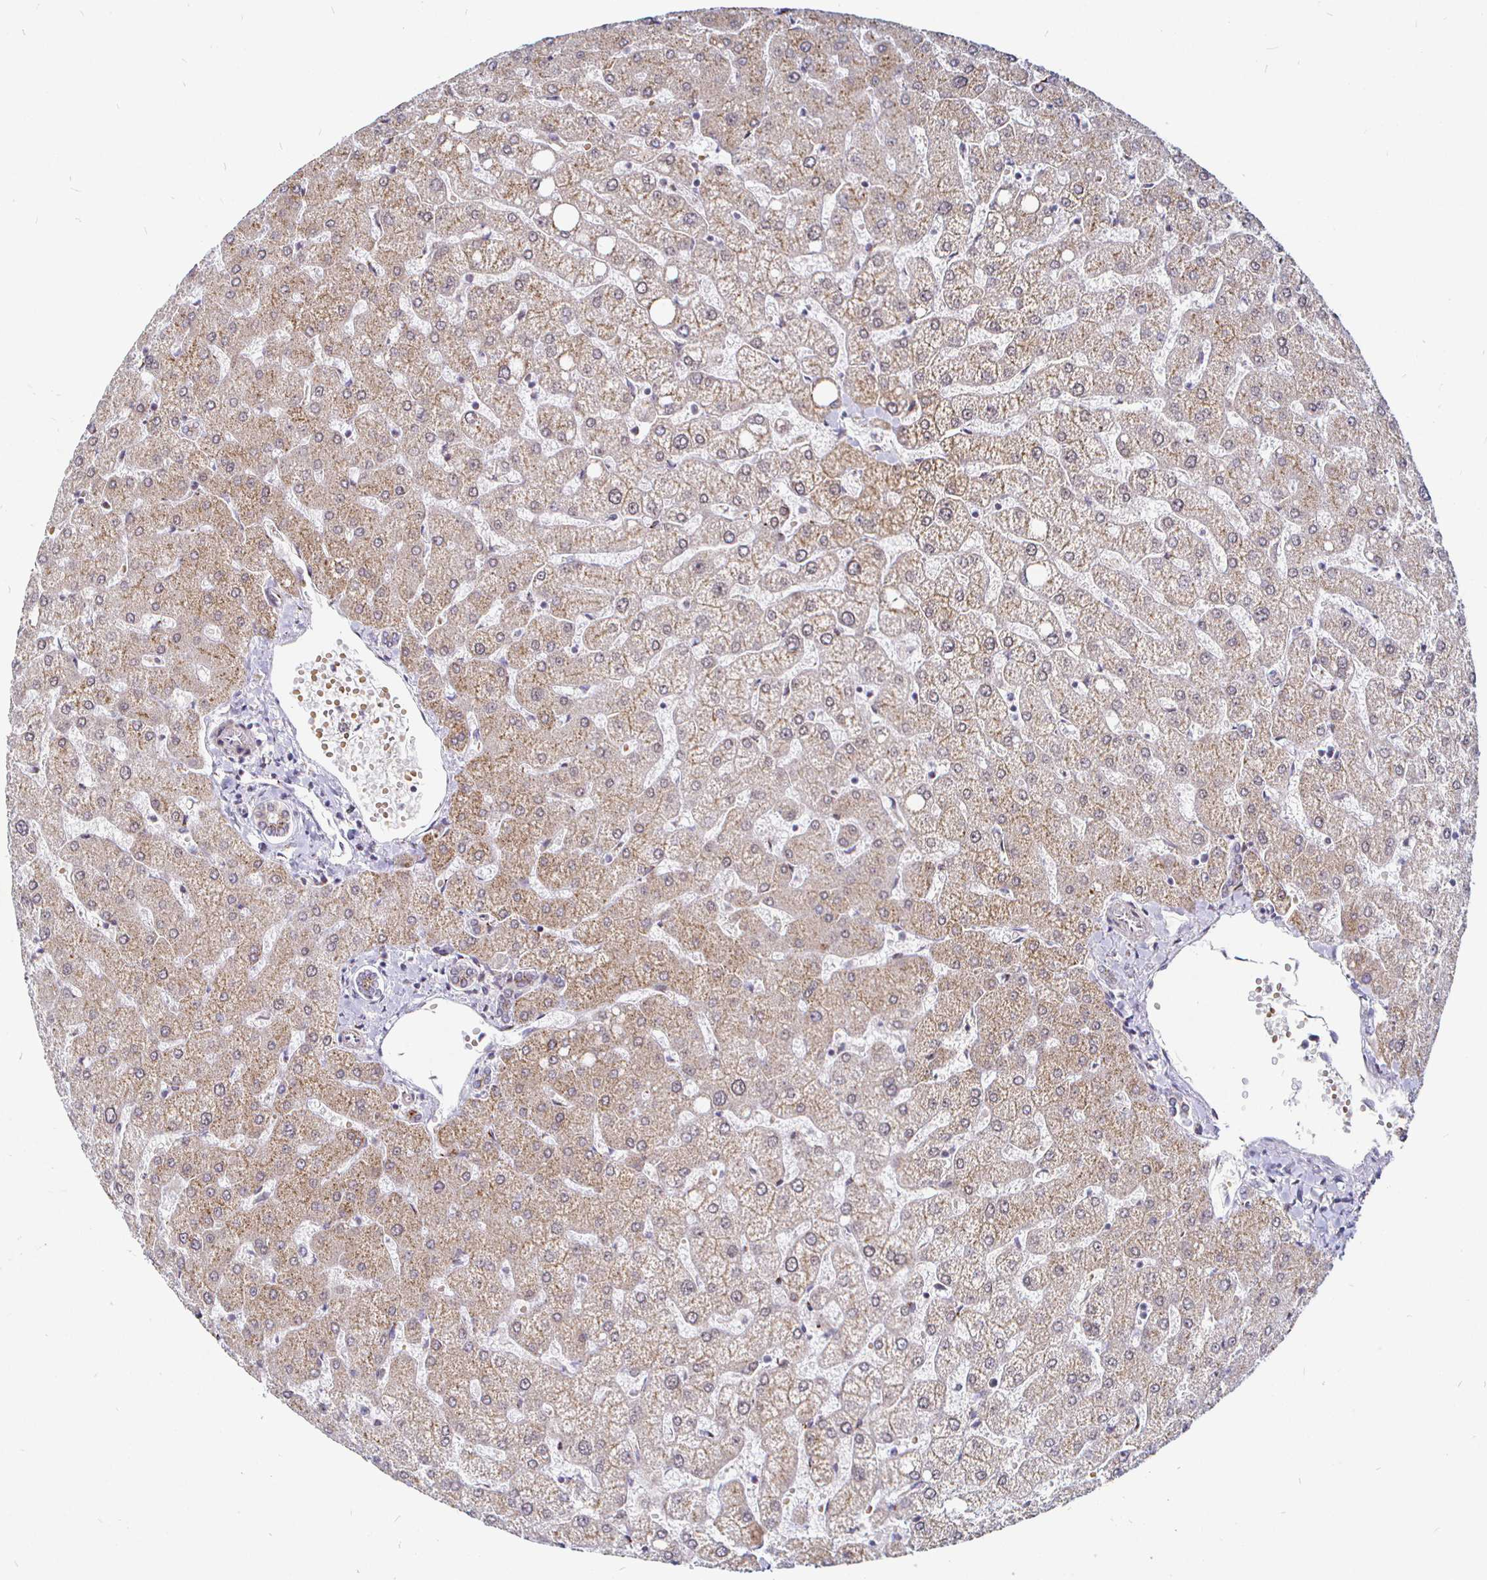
{"staining": {"intensity": "weak", "quantity": ">75%", "location": "cytoplasmic/membranous"}, "tissue": "liver", "cell_type": "Cholangiocytes", "image_type": "normal", "snomed": [{"axis": "morphology", "description": "Normal tissue, NOS"}, {"axis": "topography", "description": "Liver"}], "caption": "Immunohistochemistry (DAB) staining of normal liver exhibits weak cytoplasmic/membranous protein positivity in about >75% of cholangiocytes. (Stains: DAB in brown, nuclei in blue, Microscopy: brightfield microscopy at high magnification).", "gene": "ATG3", "patient": {"sex": "female", "age": 54}}